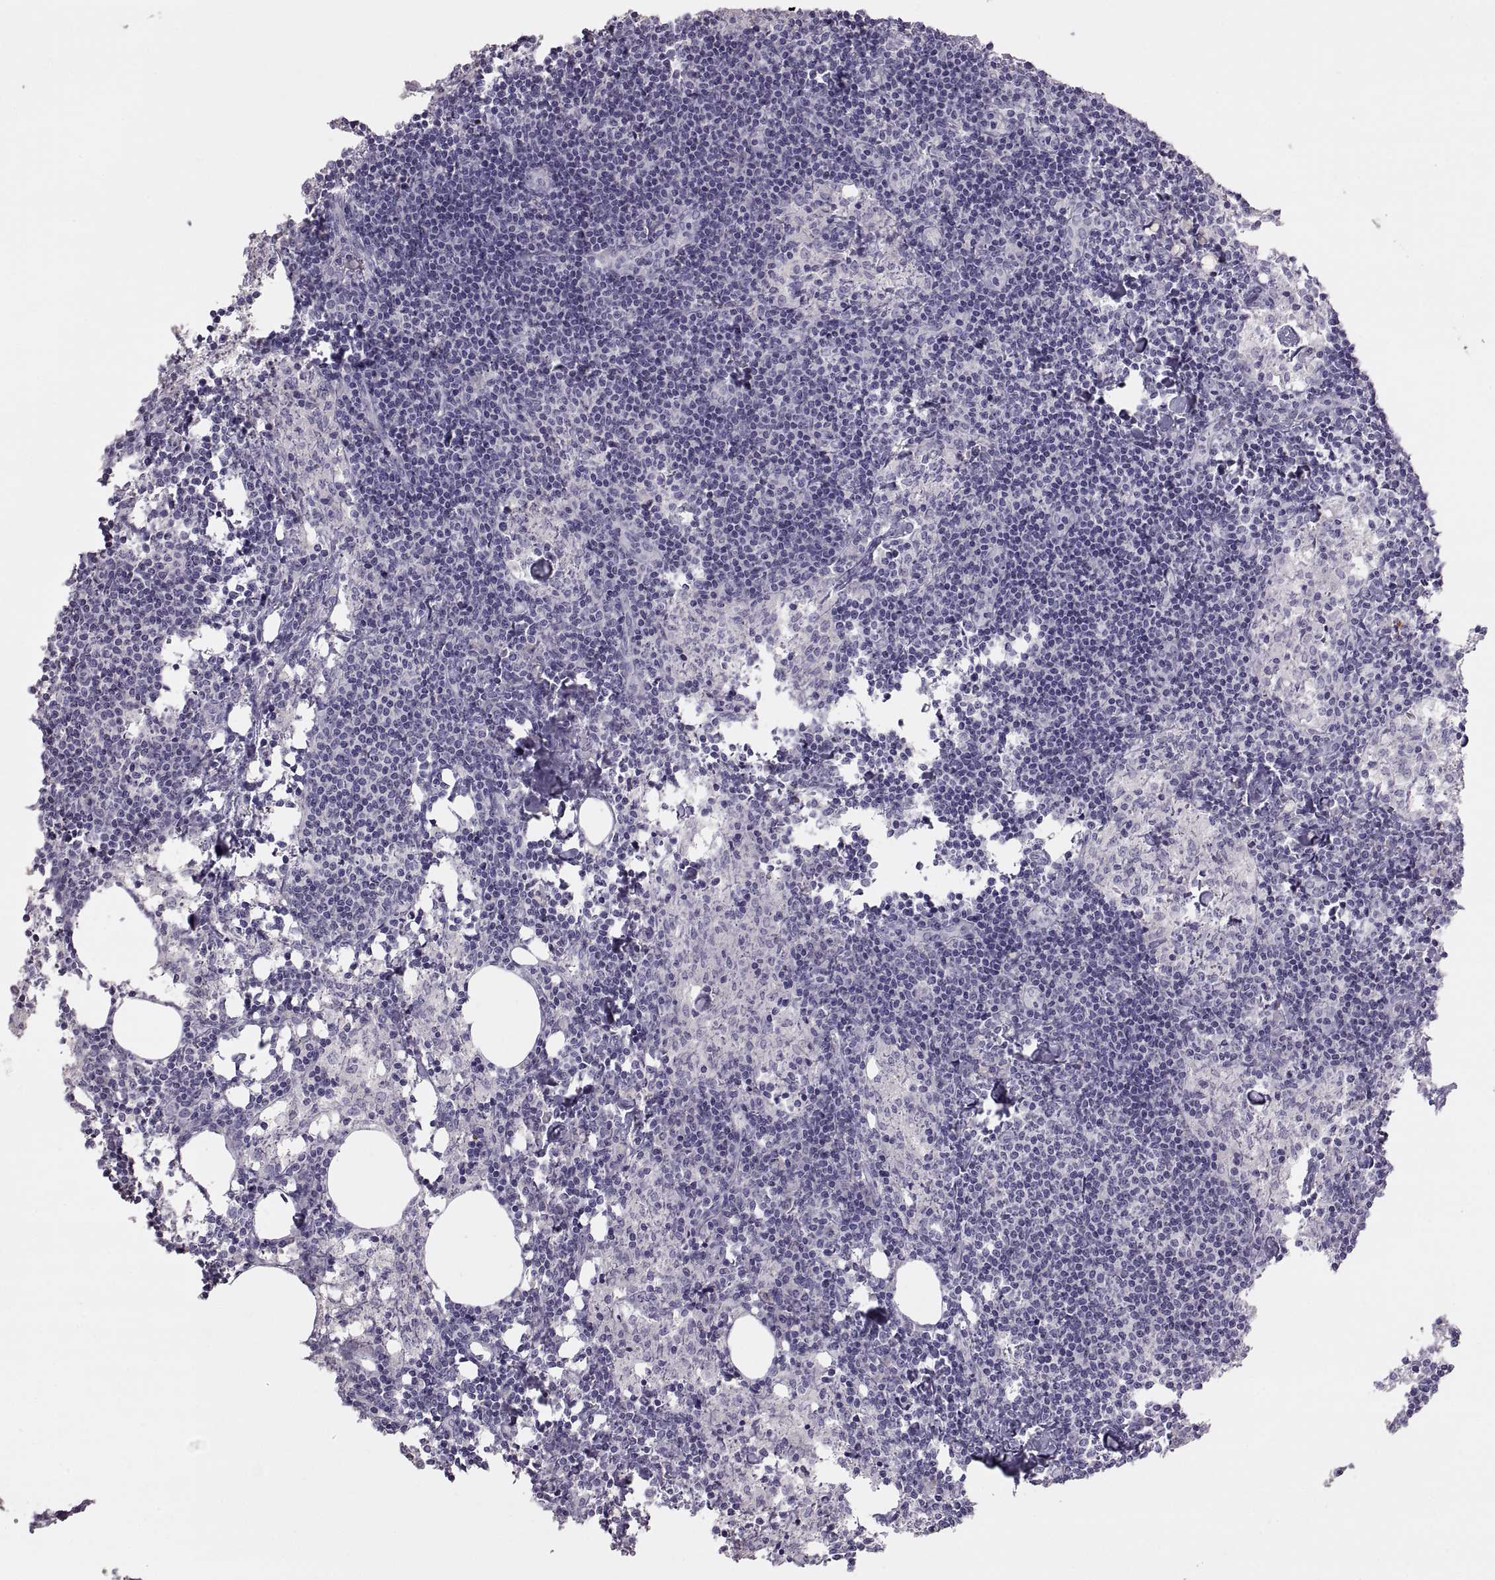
{"staining": {"intensity": "negative", "quantity": "none", "location": "none"}, "tissue": "lymph node", "cell_type": "Germinal center cells", "image_type": "normal", "snomed": [{"axis": "morphology", "description": "Normal tissue, NOS"}, {"axis": "topography", "description": "Lymph node"}], "caption": "Immunohistochemical staining of benign human lymph node exhibits no significant staining in germinal center cells. (DAB (3,3'-diaminobenzidine) immunohistochemistry visualized using brightfield microscopy, high magnification).", "gene": "TBX19", "patient": {"sex": "female", "age": 52}}